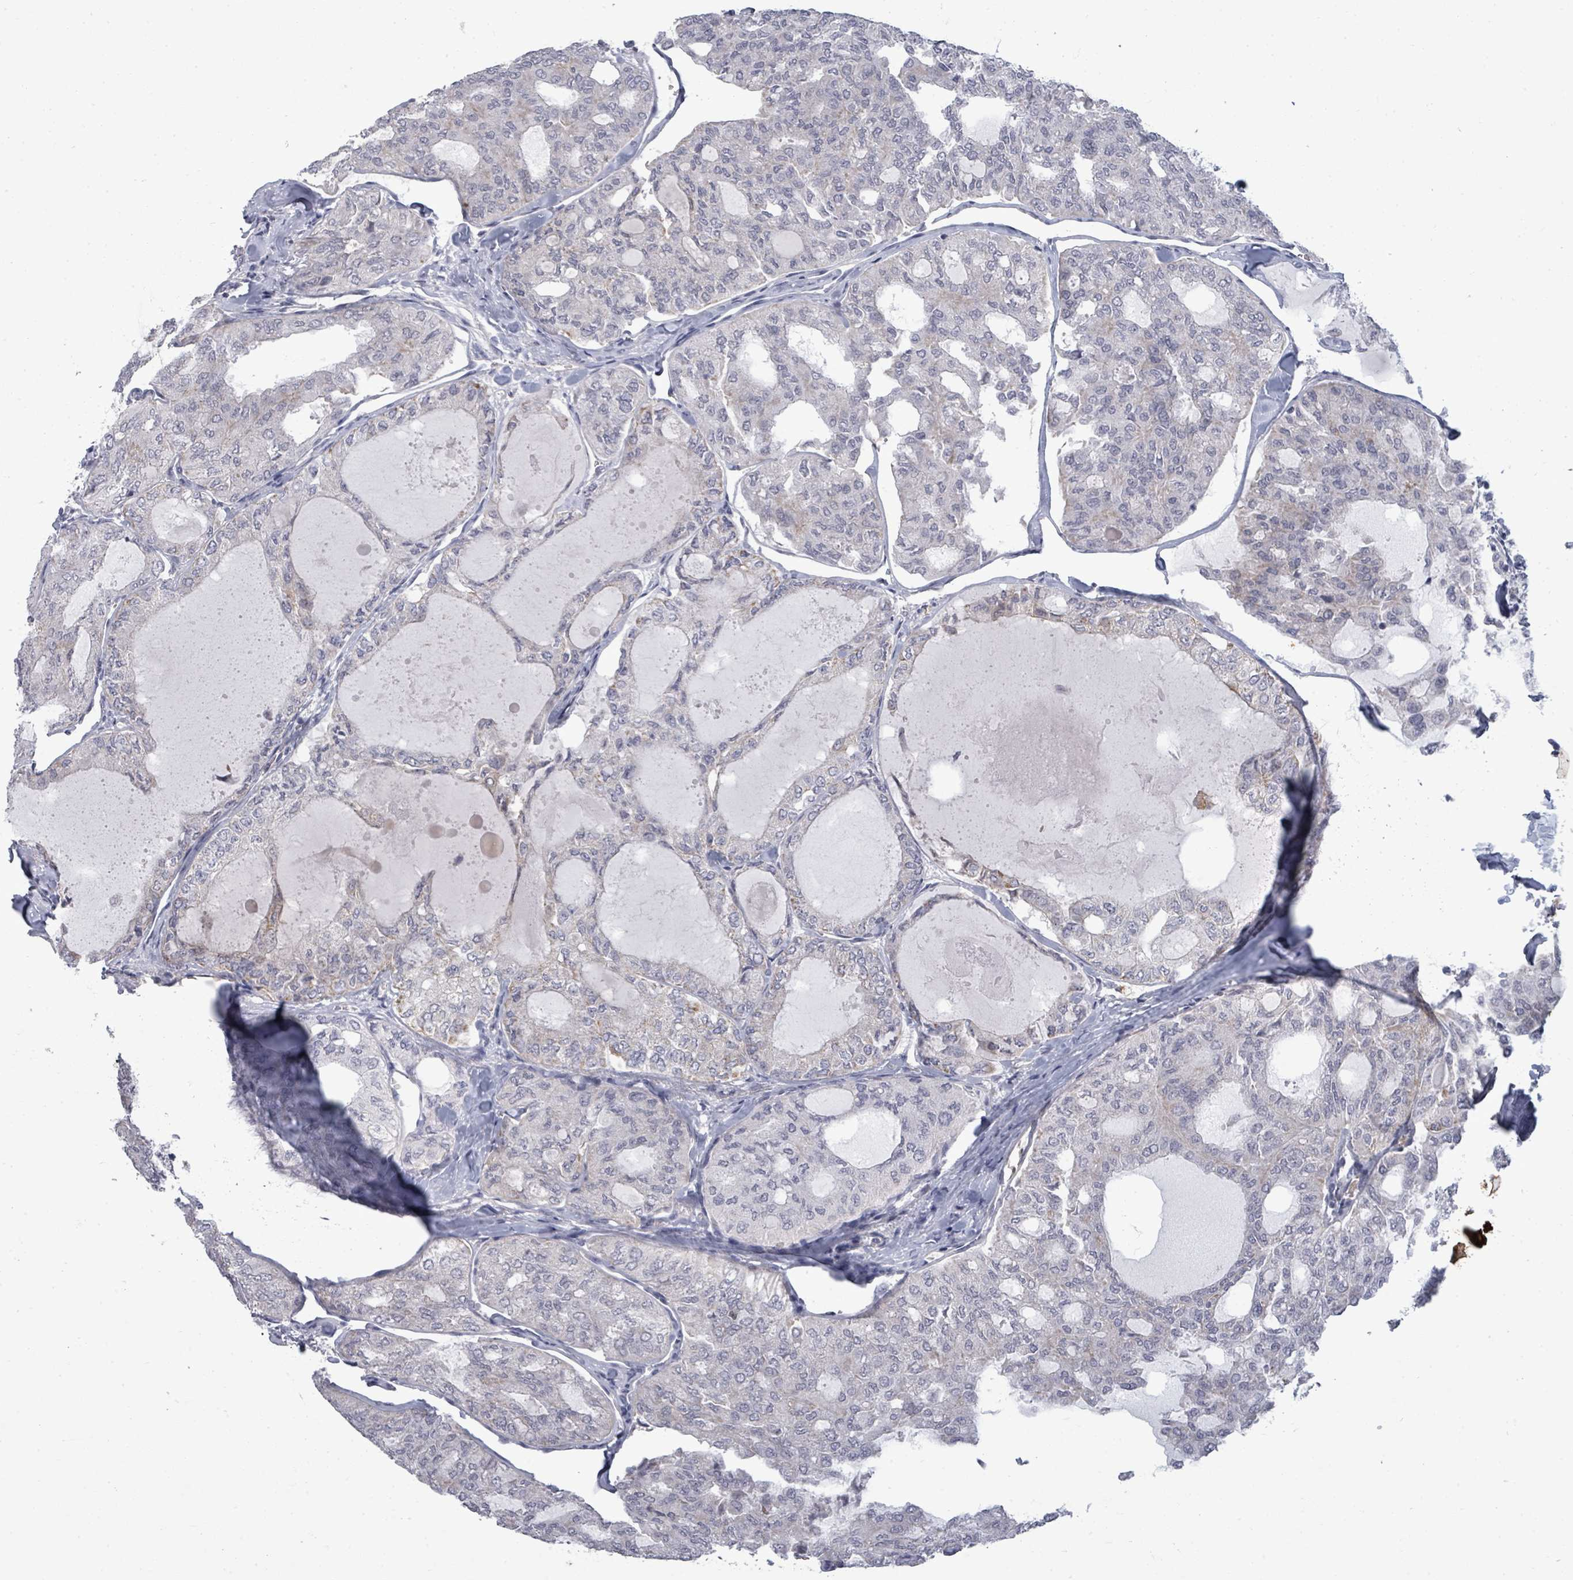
{"staining": {"intensity": "negative", "quantity": "none", "location": "none"}, "tissue": "thyroid cancer", "cell_type": "Tumor cells", "image_type": "cancer", "snomed": [{"axis": "morphology", "description": "Follicular adenoma carcinoma, NOS"}, {"axis": "topography", "description": "Thyroid gland"}], "caption": "Image shows no significant protein positivity in tumor cells of thyroid cancer (follicular adenoma carcinoma). Brightfield microscopy of IHC stained with DAB (brown) and hematoxylin (blue), captured at high magnification.", "gene": "PTPN20", "patient": {"sex": "male", "age": 75}}